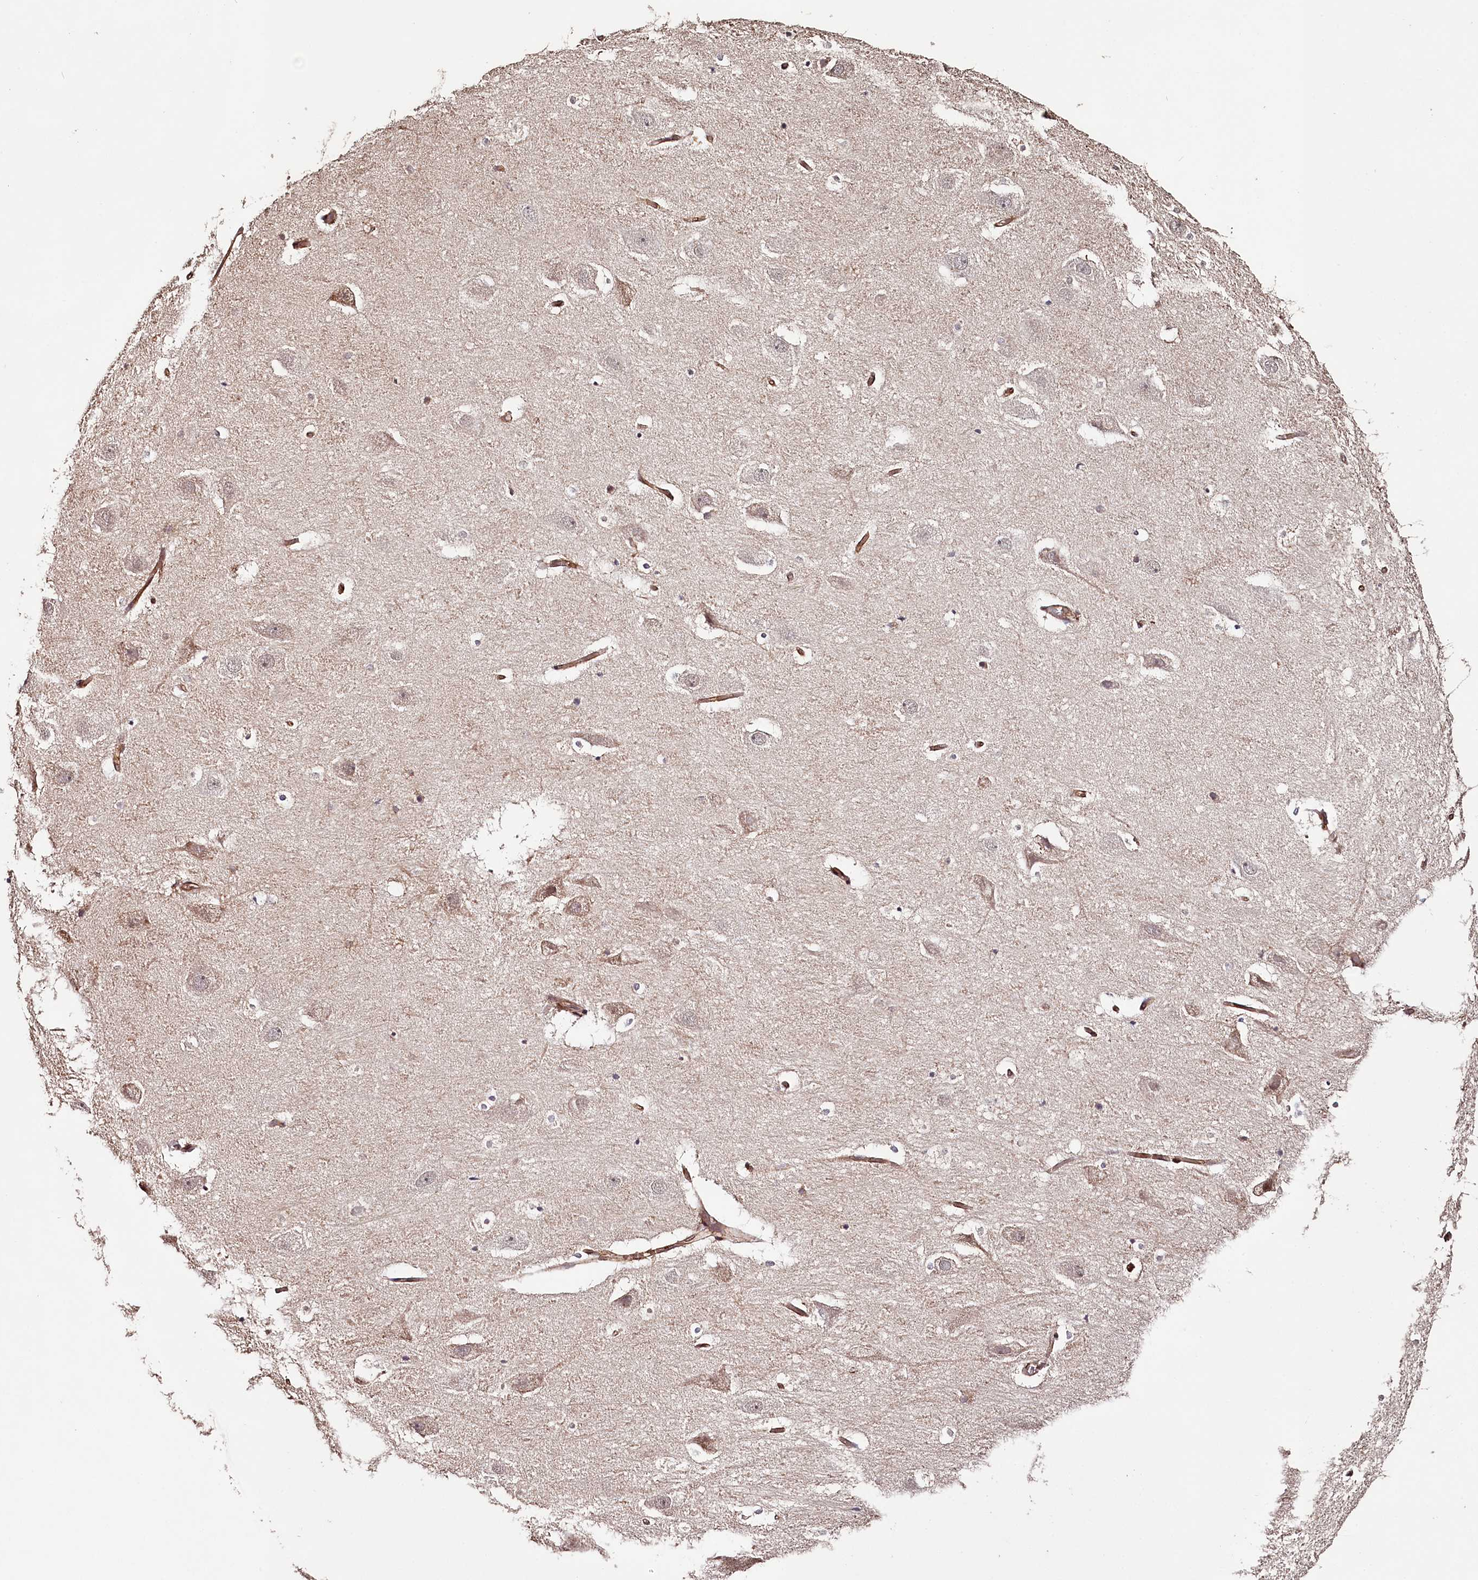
{"staining": {"intensity": "moderate", "quantity": "25%-75%", "location": "cytoplasmic/membranous"}, "tissue": "hippocampus", "cell_type": "Glial cells", "image_type": "normal", "snomed": [{"axis": "morphology", "description": "Normal tissue, NOS"}, {"axis": "topography", "description": "Hippocampus"}], "caption": "Immunohistochemical staining of benign human hippocampus exhibits moderate cytoplasmic/membranous protein positivity in approximately 25%-75% of glial cells.", "gene": "KIF14", "patient": {"sex": "female", "age": 52}}